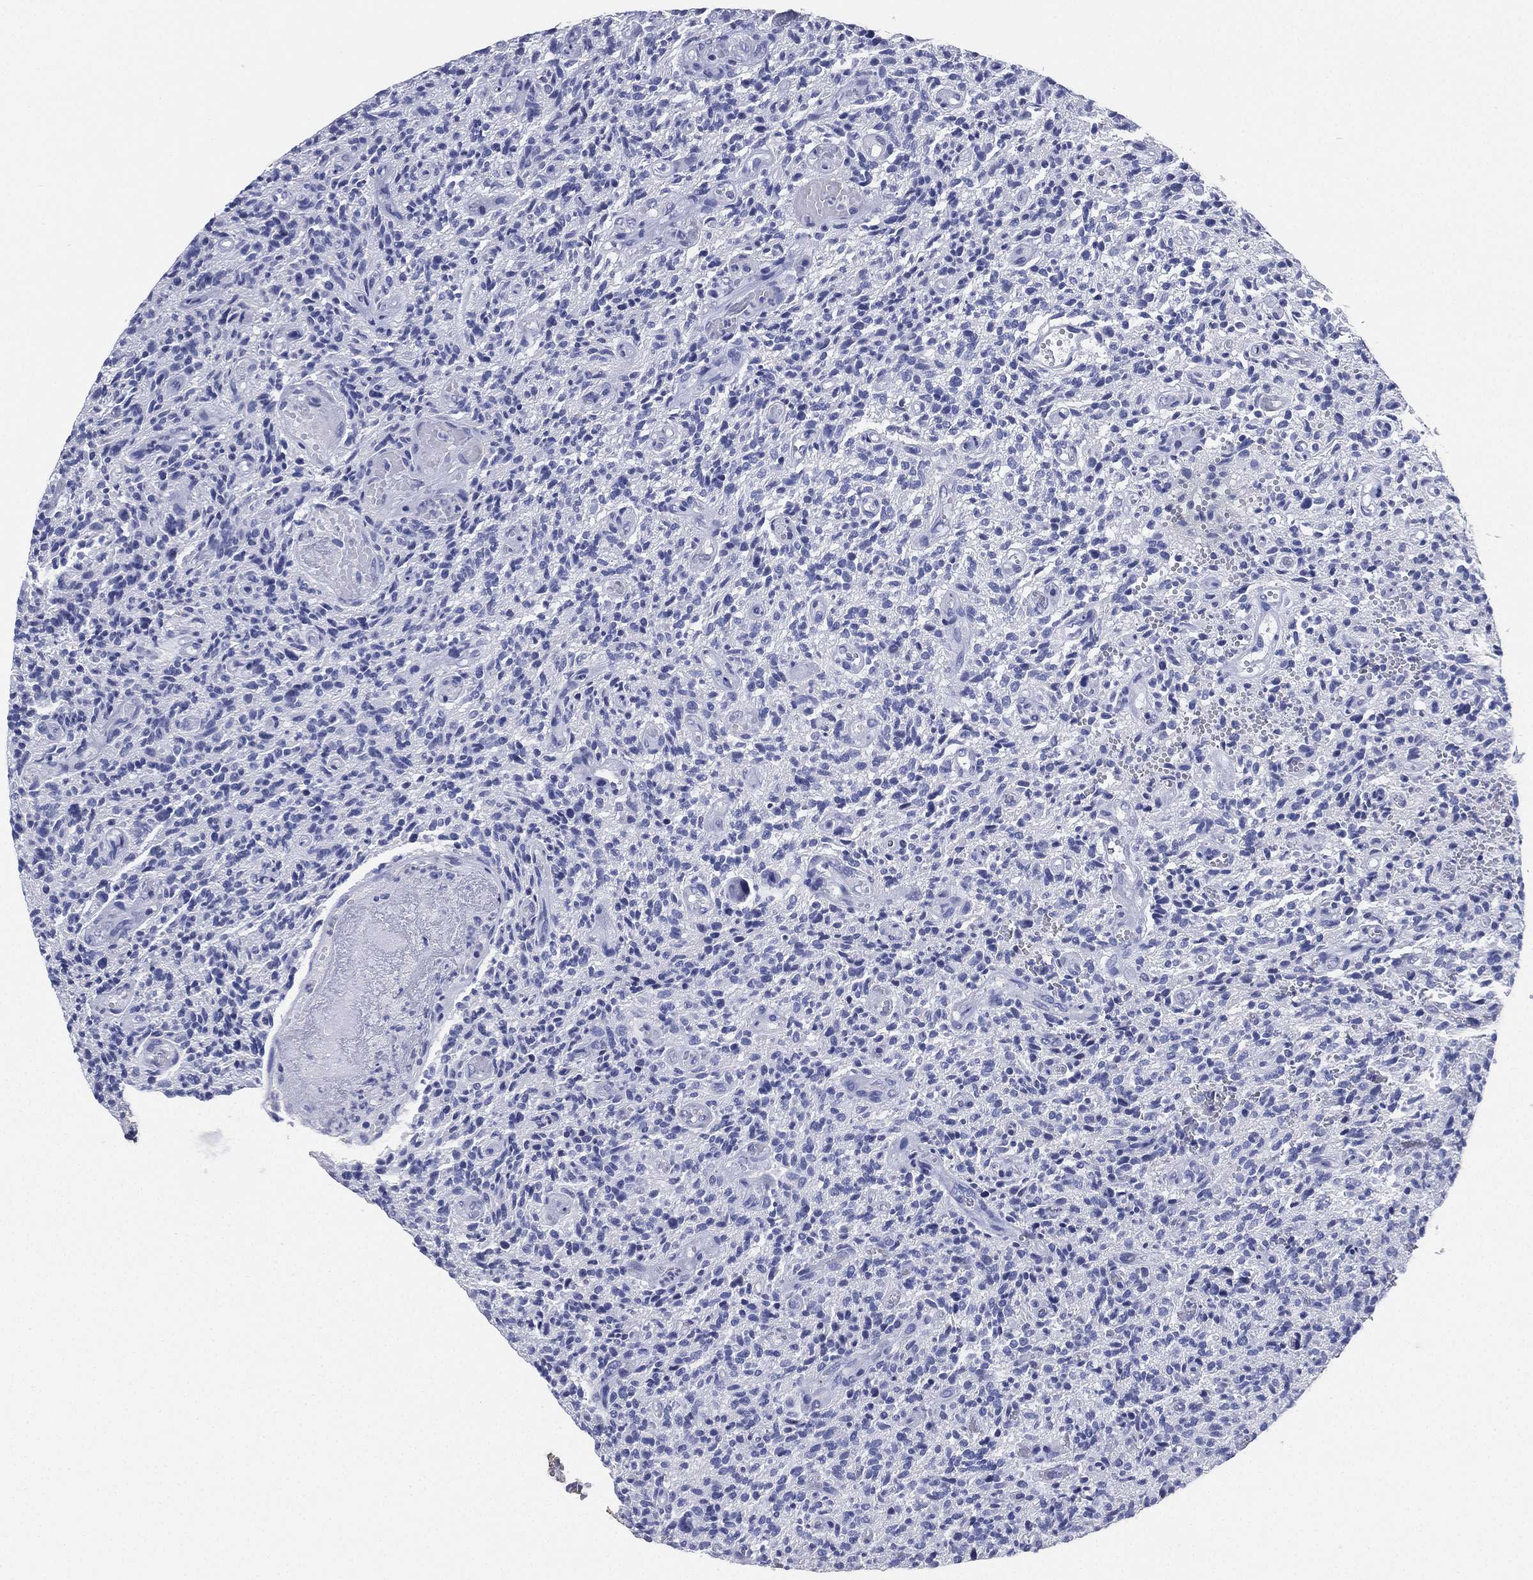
{"staining": {"intensity": "negative", "quantity": "none", "location": "none"}, "tissue": "glioma", "cell_type": "Tumor cells", "image_type": "cancer", "snomed": [{"axis": "morphology", "description": "Glioma, malignant, High grade"}, {"axis": "topography", "description": "Brain"}], "caption": "This is an IHC histopathology image of glioma. There is no positivity in tumor cells.", "gene": "IYD", "patient": {"sex": "male", "age": 64}}